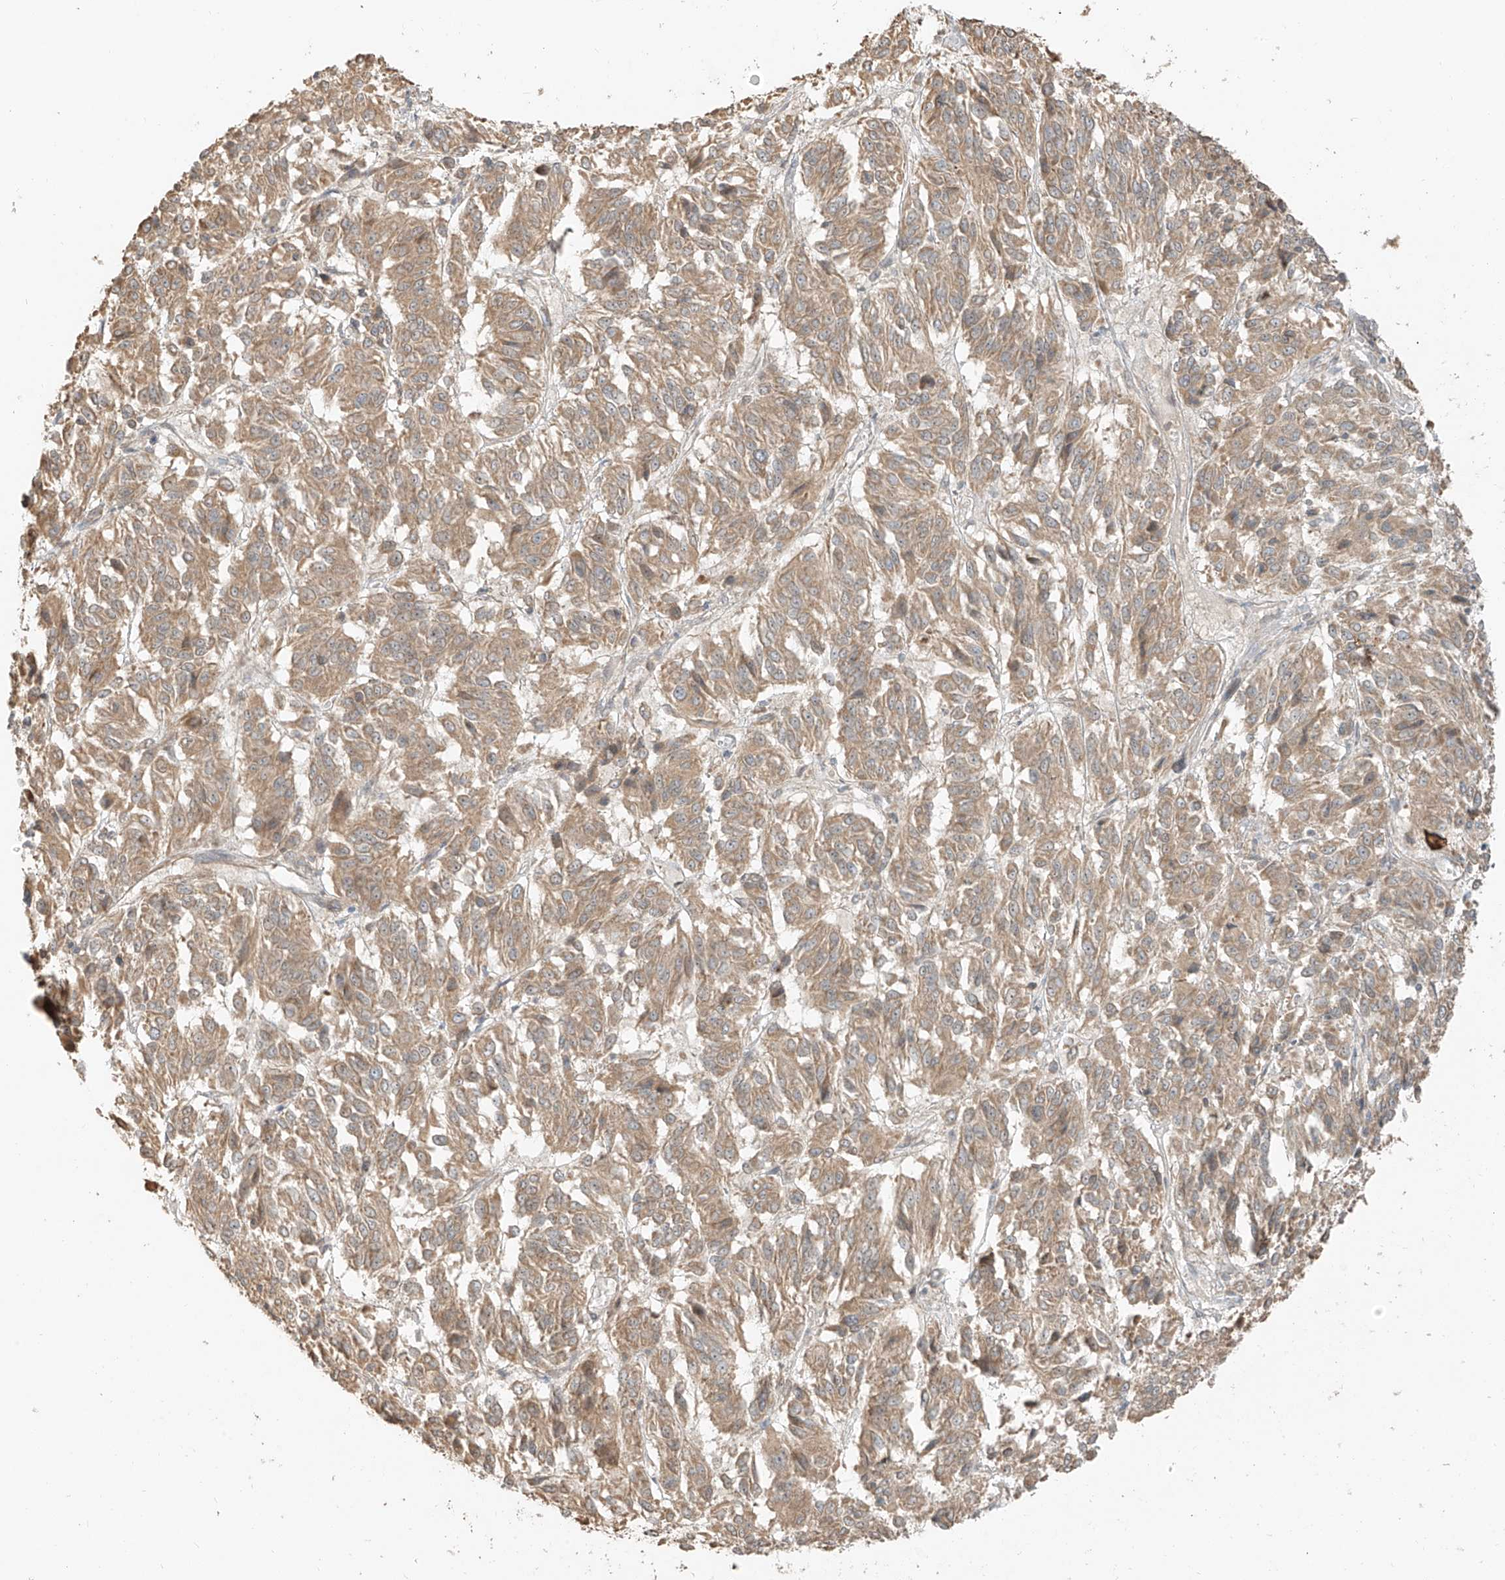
{"staining": {"intensity": "weak", "quantity": ">75%", "location": "cytoplasmic/membranous"}, "tissue": "melanoma", "cell_type": "Tumor cells", "image_type": "cancer", "snomed": [{"axis": "morphology", "description": "Malignant melanoma, Metastatic site"}, {"axis": "topography", "description": "Lung"}], "caption": "Melanoma was stained to show a protein in brown. There is low levels of weak cytoplasmic/membranous staining in about >75% of tumor cells.", "gene": "ANKZF1", "patient": {"sex": "male", "age": 64}}